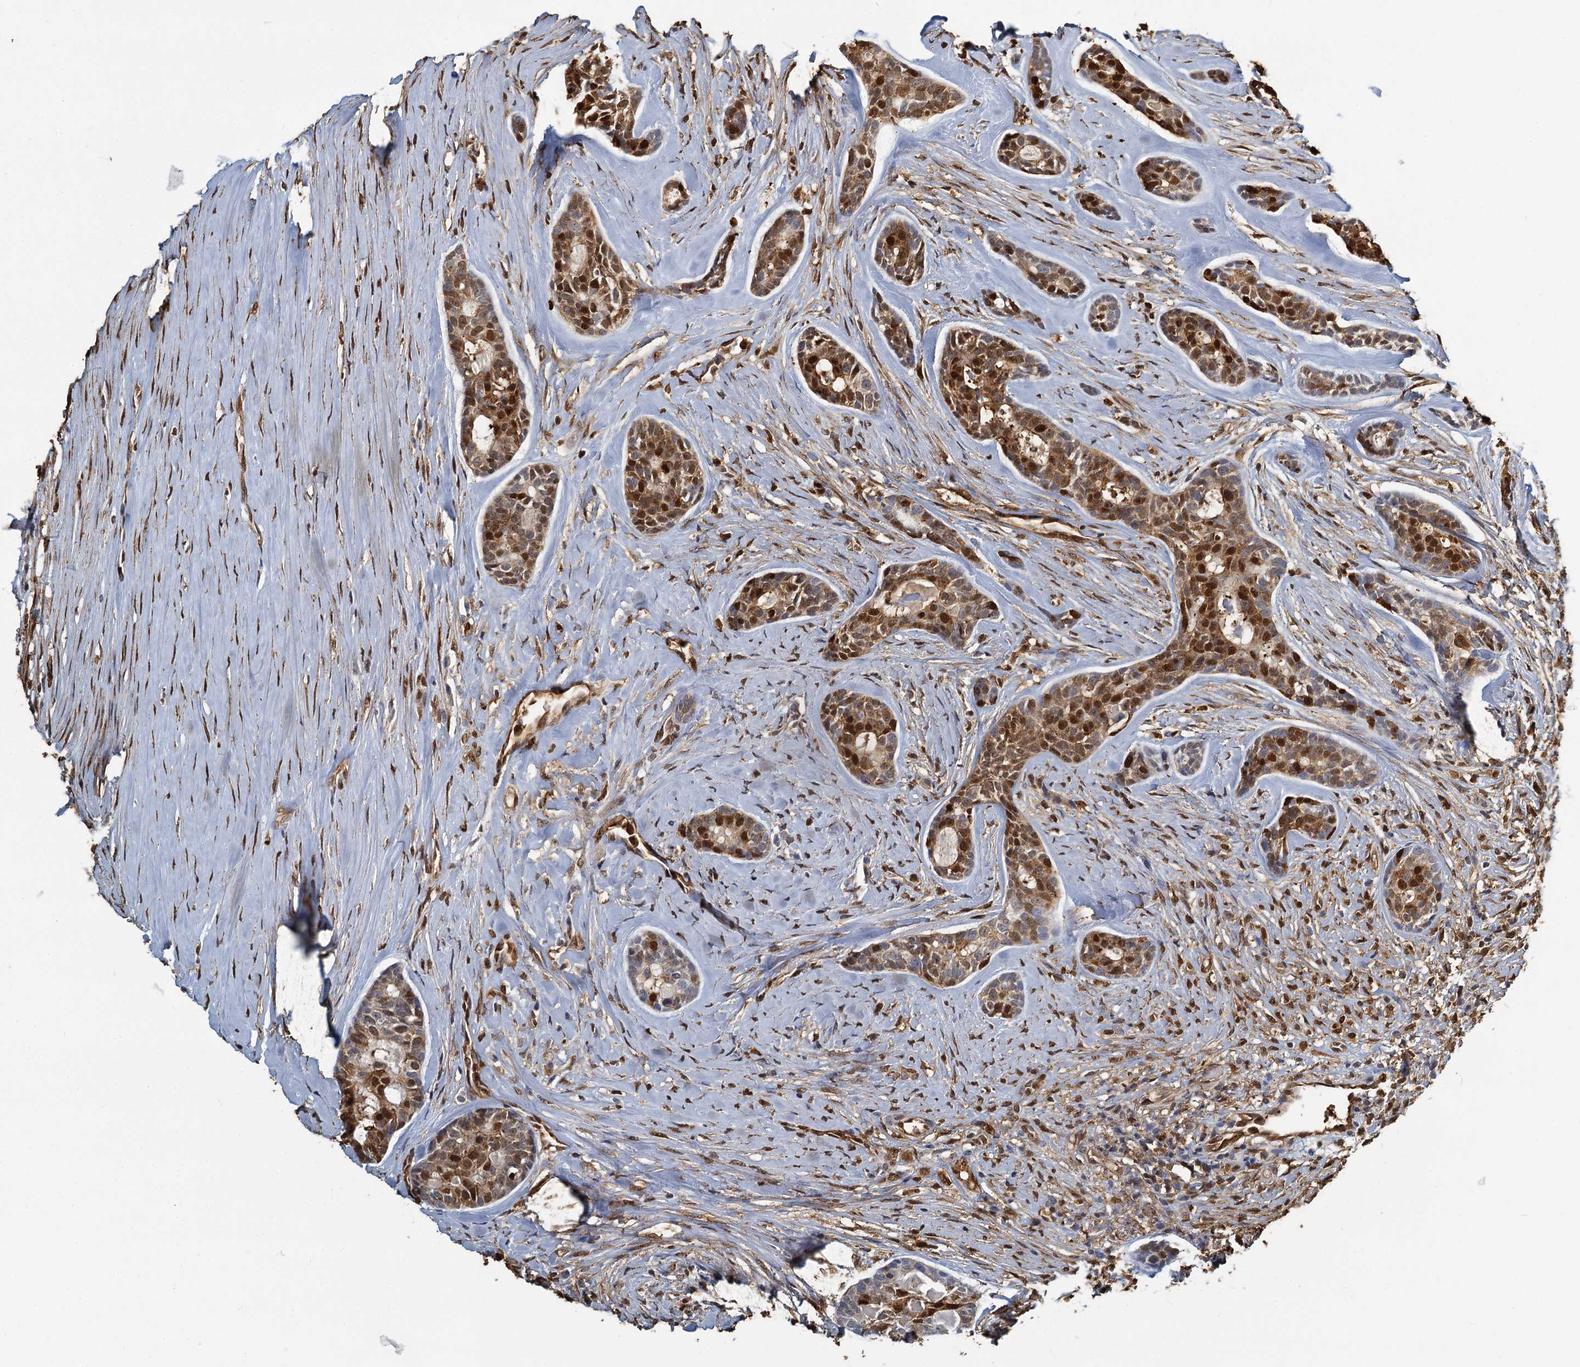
{"staining": {"intensity": "moderate", "quantity": "25%-75%", "location": "cytoplasmic/membranous,nuclear"}, "tissue": "head and neck cancer", "cell_type": "Tumor cells", "image_type": "cancer", "snomed": [{"axis": "morphology", "description": "Adenocarcinoma, NOS"}, {"axis": "topography", "description": "Subcutis"}, {"axis": "topography", "description": "Head-Neck"}], "caption": "Immunohistochemistry histopathology image of adenocarcinoma (head and neck) stained for a protein (brown), which exhibits medium levels of moderate cytoplasmic/membranous and nuclear expression in approximately 25%-75% of tumor cells.", "gene": "S100A6", "patient": {"sex": "female", "age": 73}}